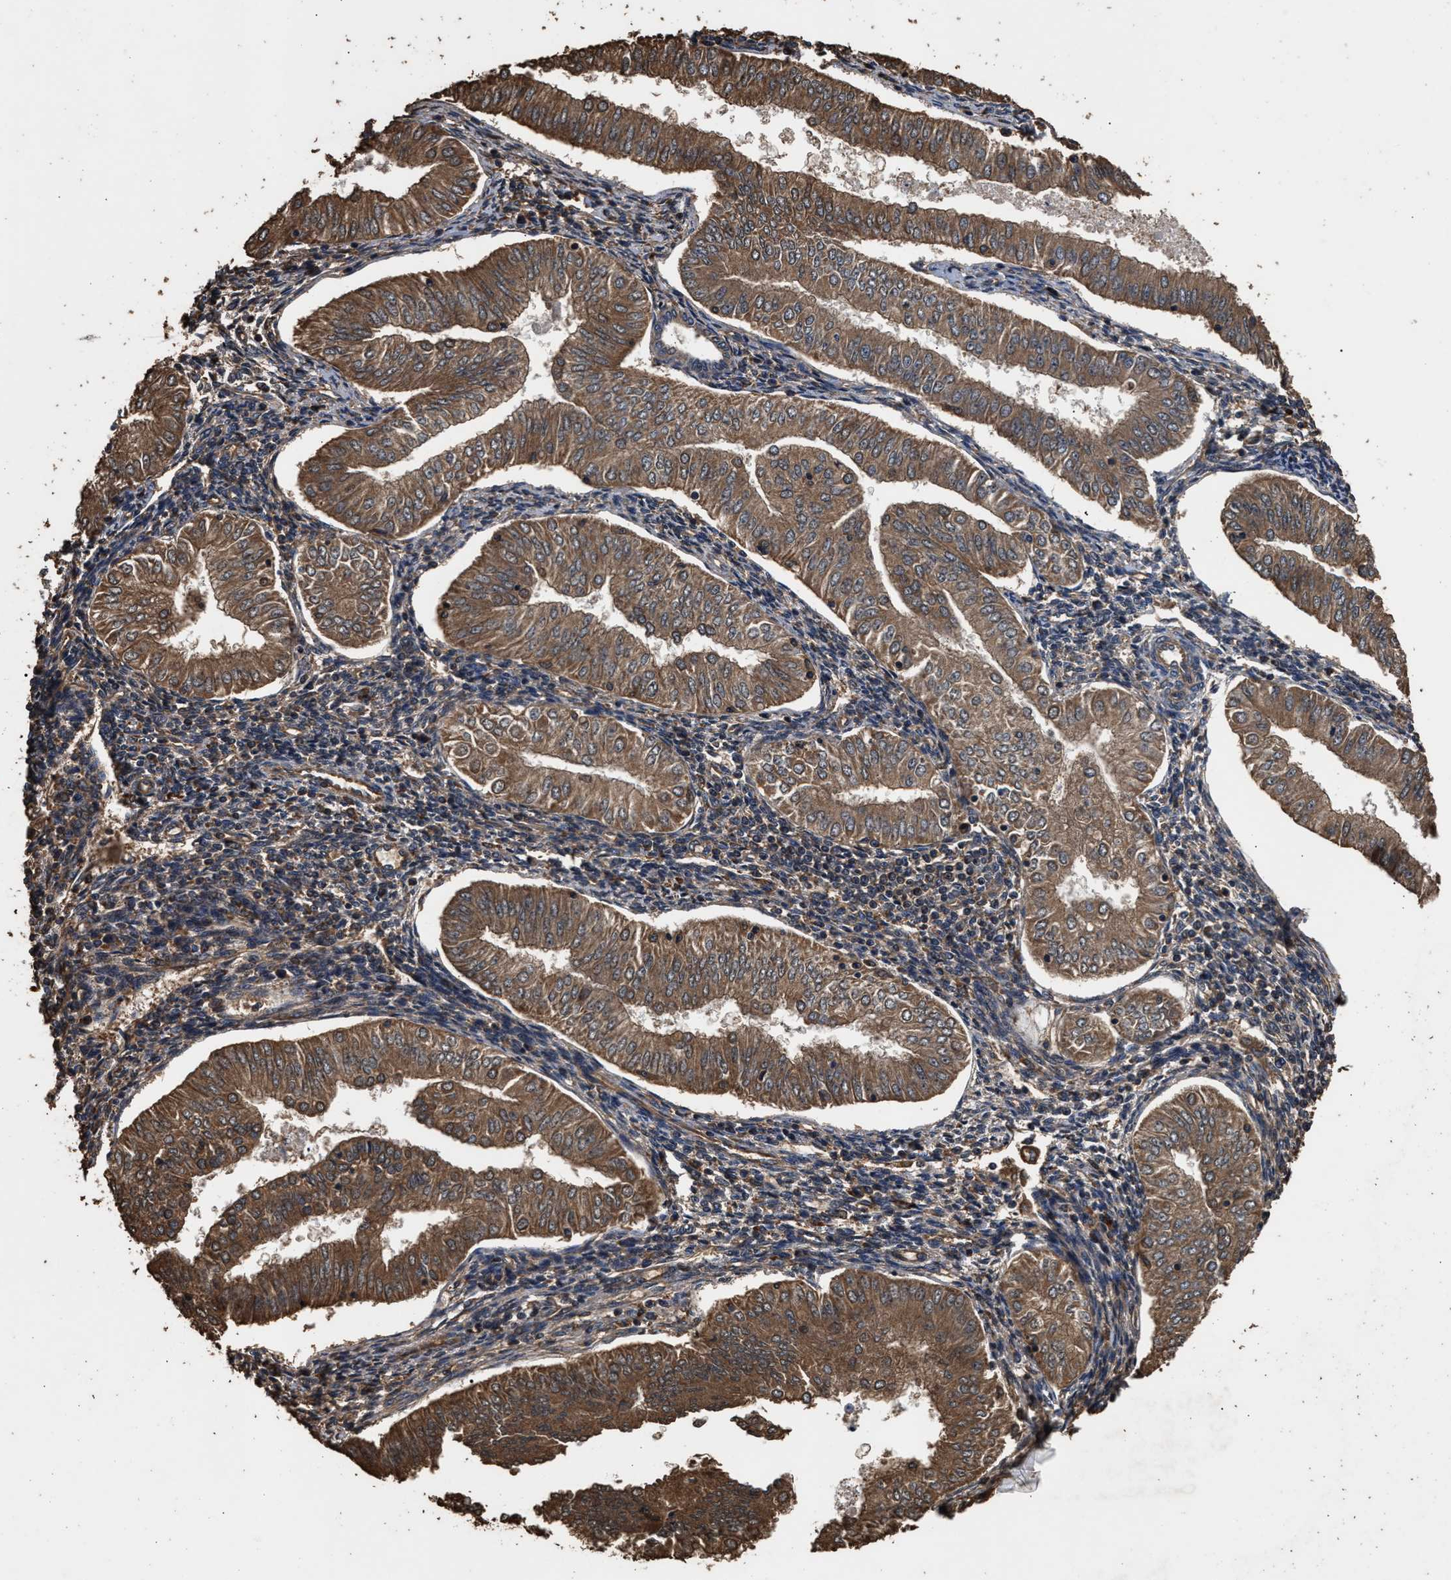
{"staining": {"intensity": "moderate", "quantity": ">75%", "location": "cytoplasmic/membranous"}, "tissue": "endometrial cancer", "cell_type": "Tumor cells", "image_type": "cancer", "snomed": [{"axis": "morphology", "description": "Normal tissue, NOS"}, {"axis": "morphology", "description": "Adenocarcinoma, NOS"}, {"axis": "topography", "description": "Endometrium"}], "caption": "Protein staining by IHC shows moderate cytoplasmic/membranous staining in approximately >75% of tumor cells in endometrial adenocarcinoma.", "gene": "KYAT1", "patient": {"sex": "female", "age": 53}}